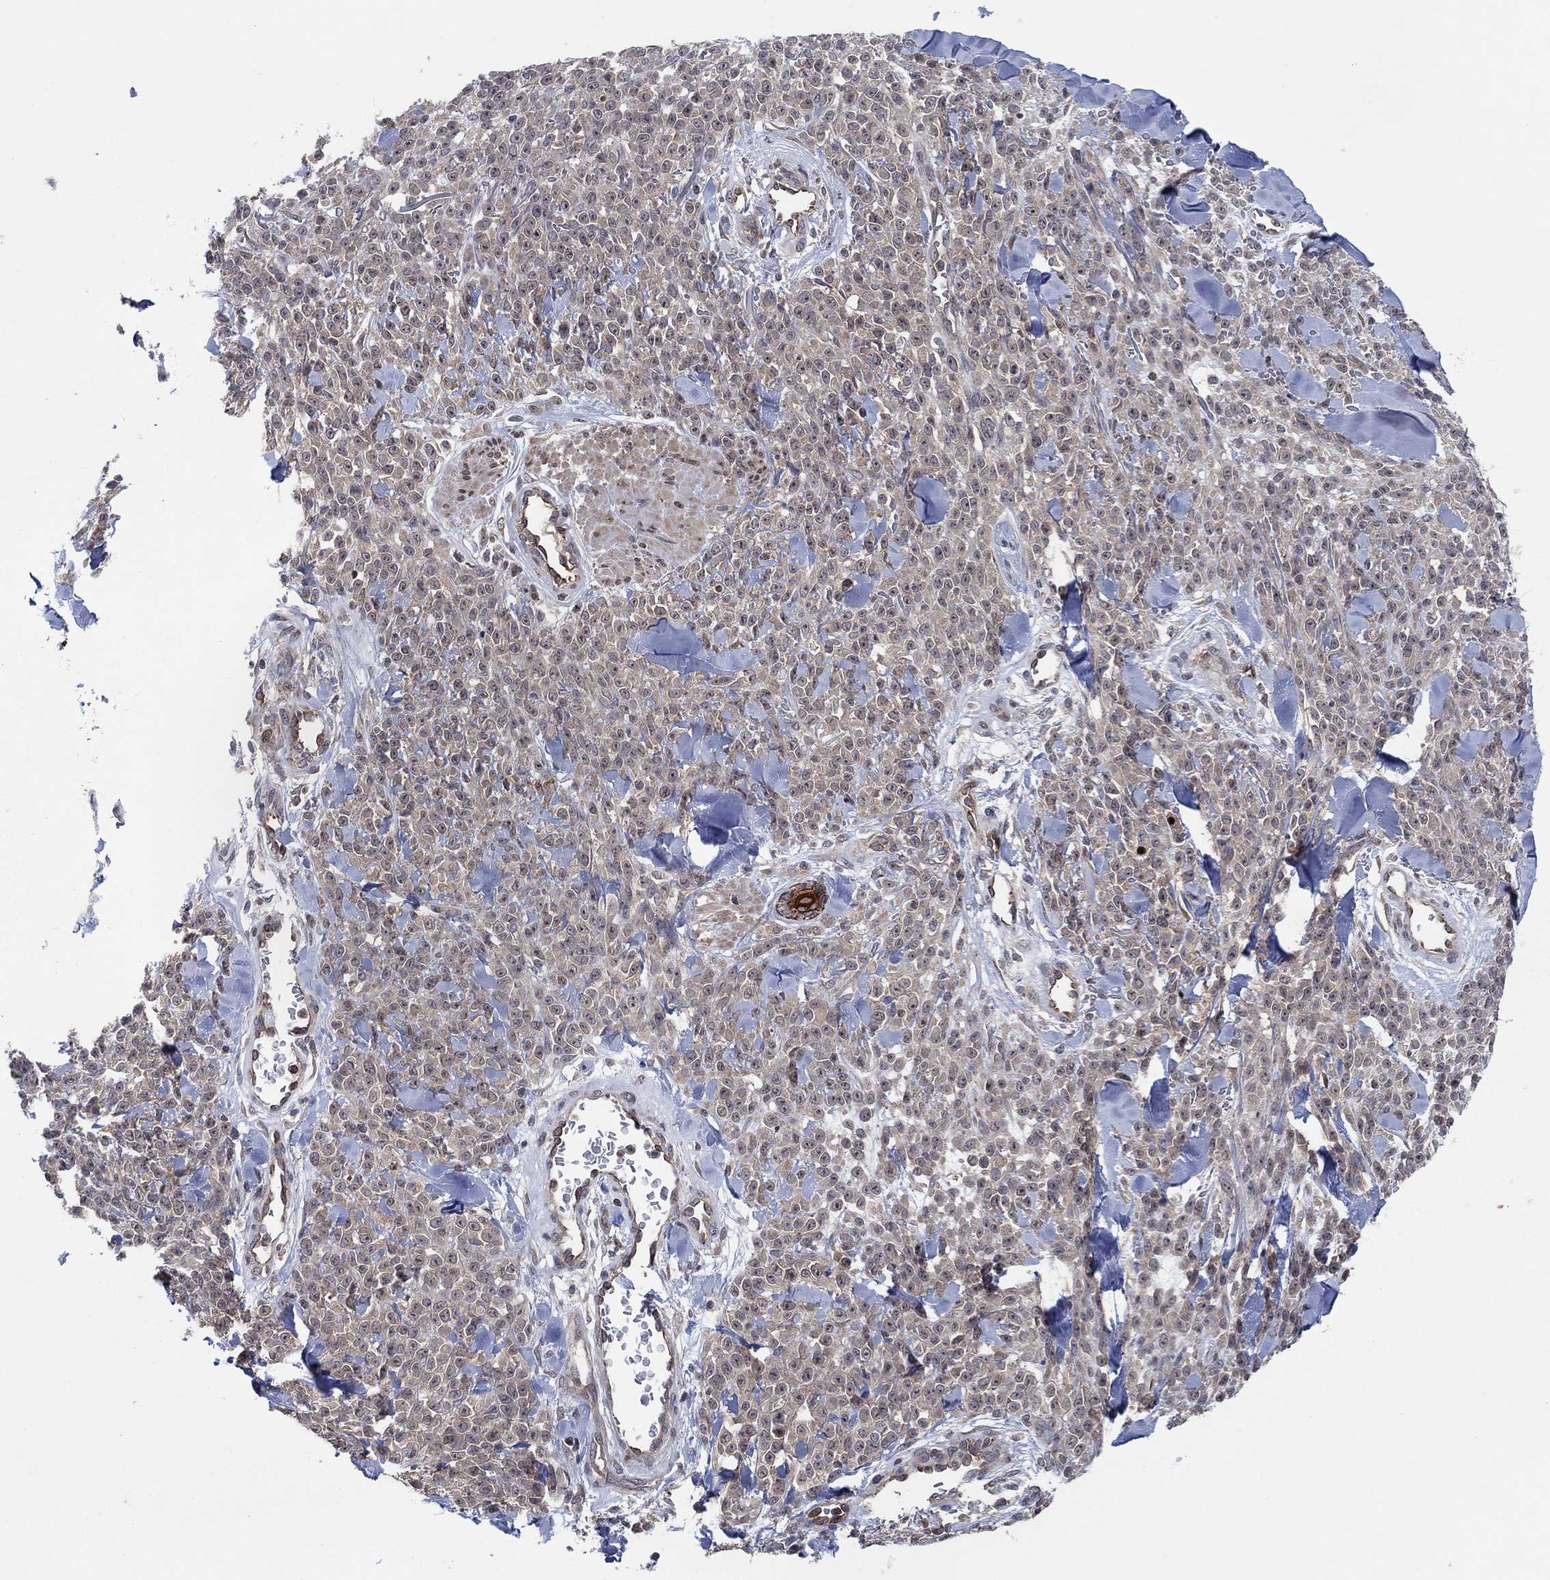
{"staining": {"intensity": "negative", "quantity": "none", "location": "none"}, "tissue": "melanoma", "cell_type": "Tumor cells", "image_type": "cancer", "snomed": [{"axis": "morphology", "description": "Malignant melanoma, NOS"}, {"axis": "topography", "description": "Skin"}, {"axis": "topography", "description": "Skin of trunk"}], "caption": "Tumor cells are negative for protein expression in human malignant melanoma.", "gene": "TMCO1", "patient": {"sex": "male", "age": 74}}